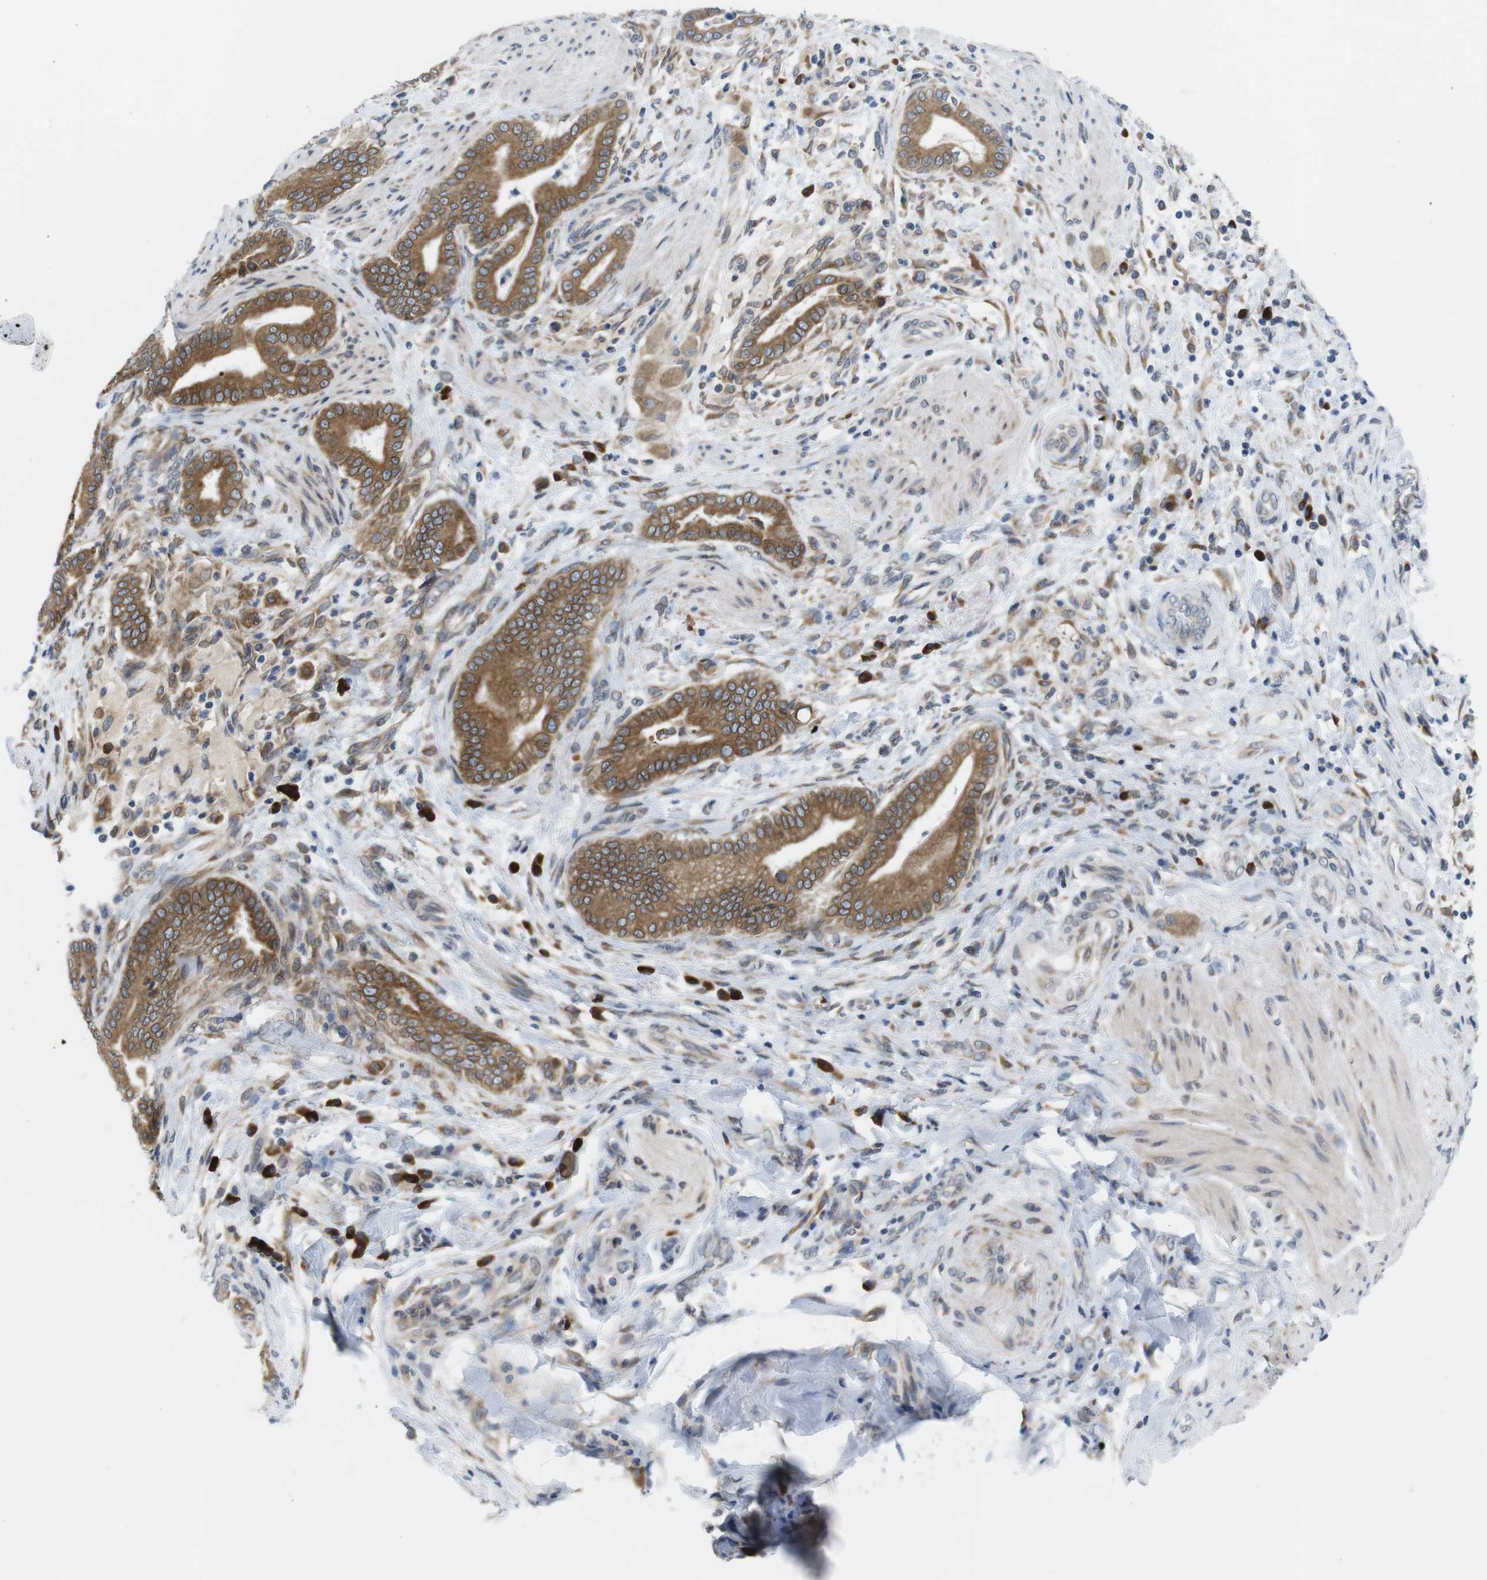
{"staining": {"intensity": "moderate", "quantity": ">75%", "location": "cytoplasmic/membranous"}, "tissue": "pancreatic cancer", "cell_type": "Tumor cells", "image_type": "cancer", "snomed": [{"axis": "morphology", "description": "Normal tissue, NOS"}, {"axis": "morphology", "description": "Adenocarcinoma, NOS"}, {"axis": "topography", "description": "Pancreas"}], "caption": "Protein staining reveals moderate cytoplasmic/membranous expression in about >75% of tumor cells in pancreatic cancer (adenocarcinoma). (DAB (3,3'-diaminobenzidine) IHC, brown staining for protein, blue staining for nuclei).", "gene": "ERGIC3", "patient": {"sex": "male", "age": 63}}